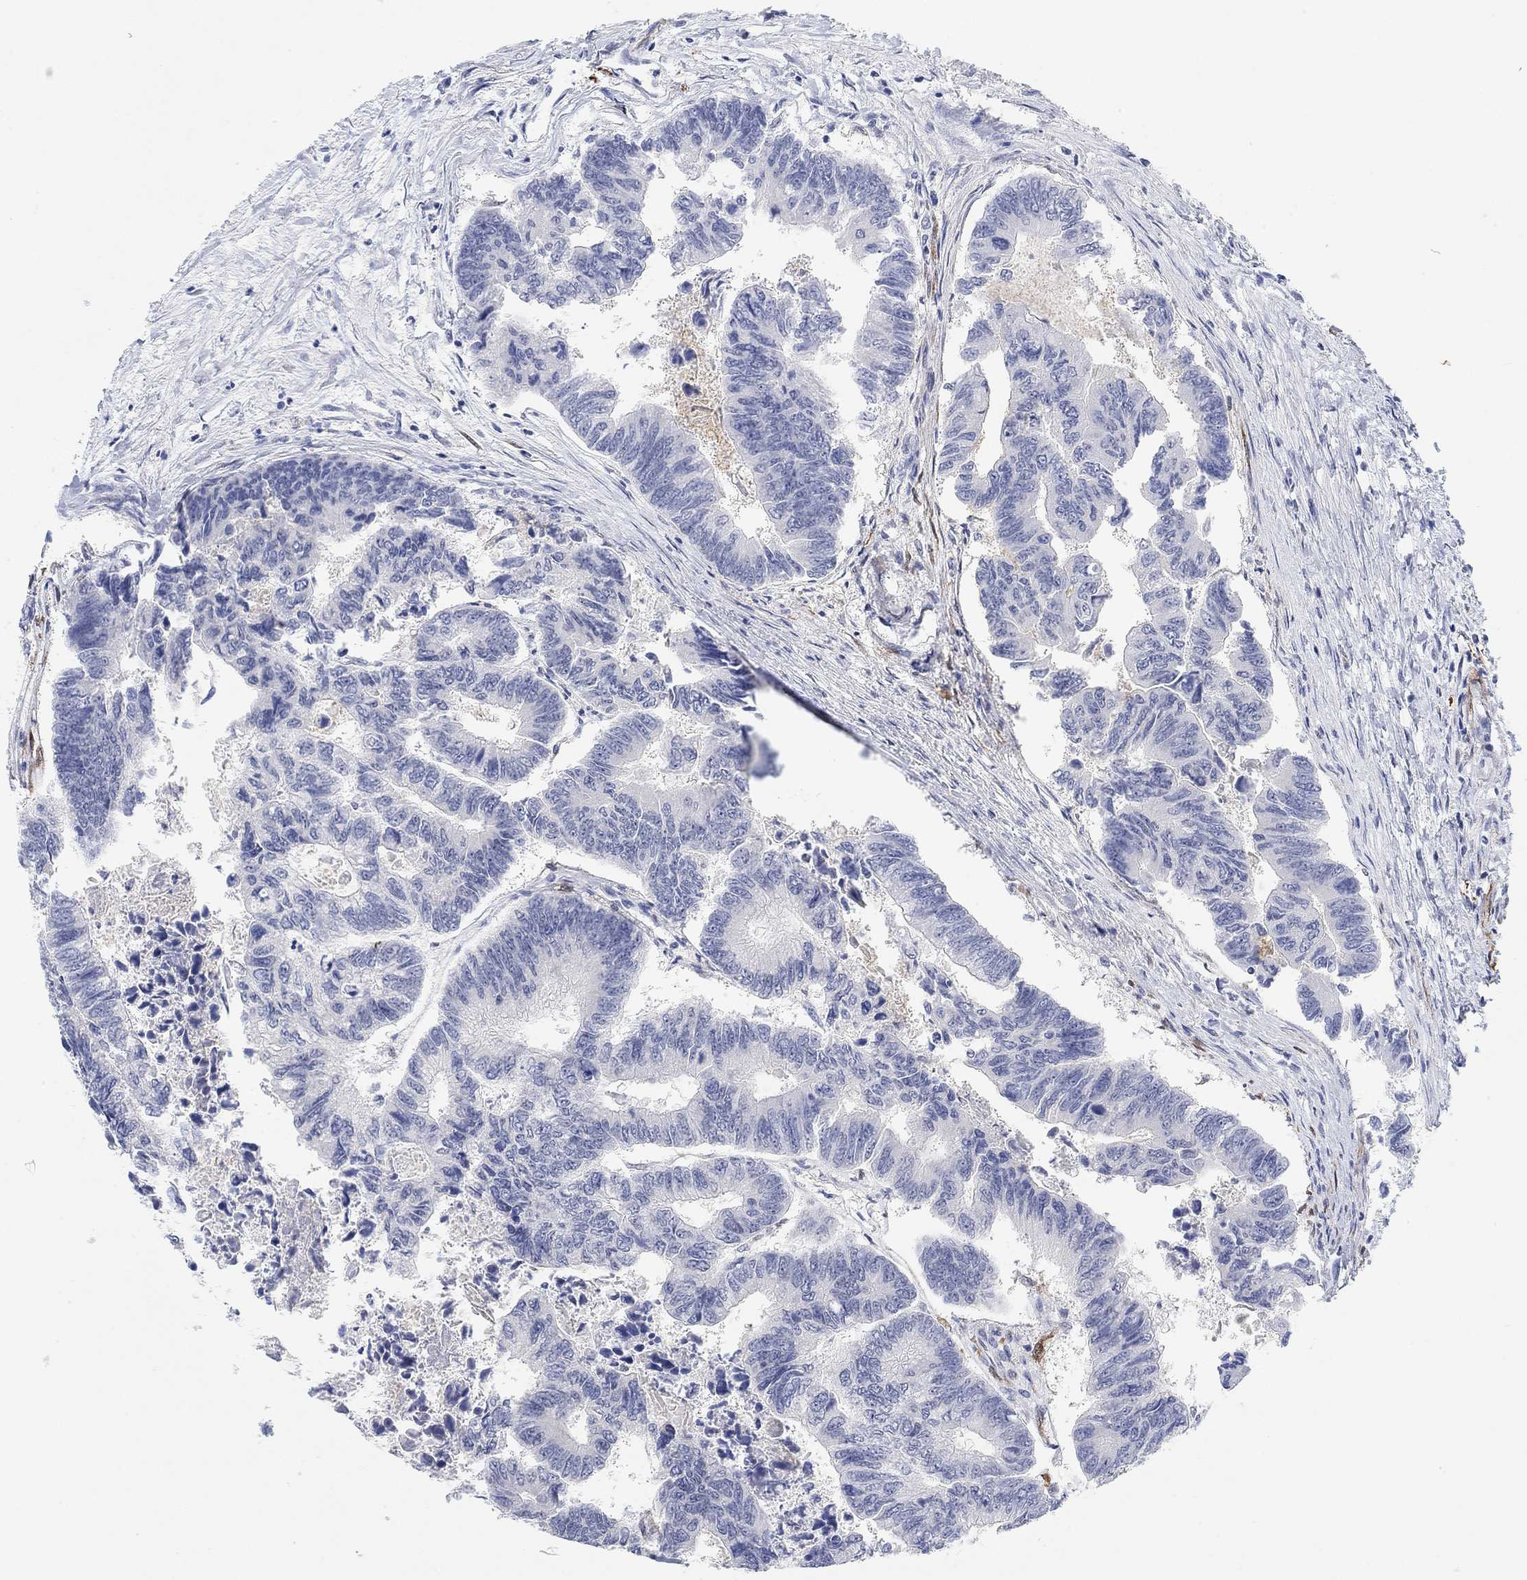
{"staining": {"intensity": "negative", "quantity": "none", "location": "none"}, "tissue": "colorectal cancer", "cell_type": "Tumor cells", "image_type": "cancer", "snomed": [{"axis": "morphology", "description": "Adenocarcinoma, NOS"}, {"axis": "topography", "description": "Colon"}], "caption": "This is an immunohistochemistry photomicrograph of human adenocarcinoma (colorectal). There is no staining in tumor cells.", "gene": "VAT1L", "patient": {"sex": "female", "age": 65}}